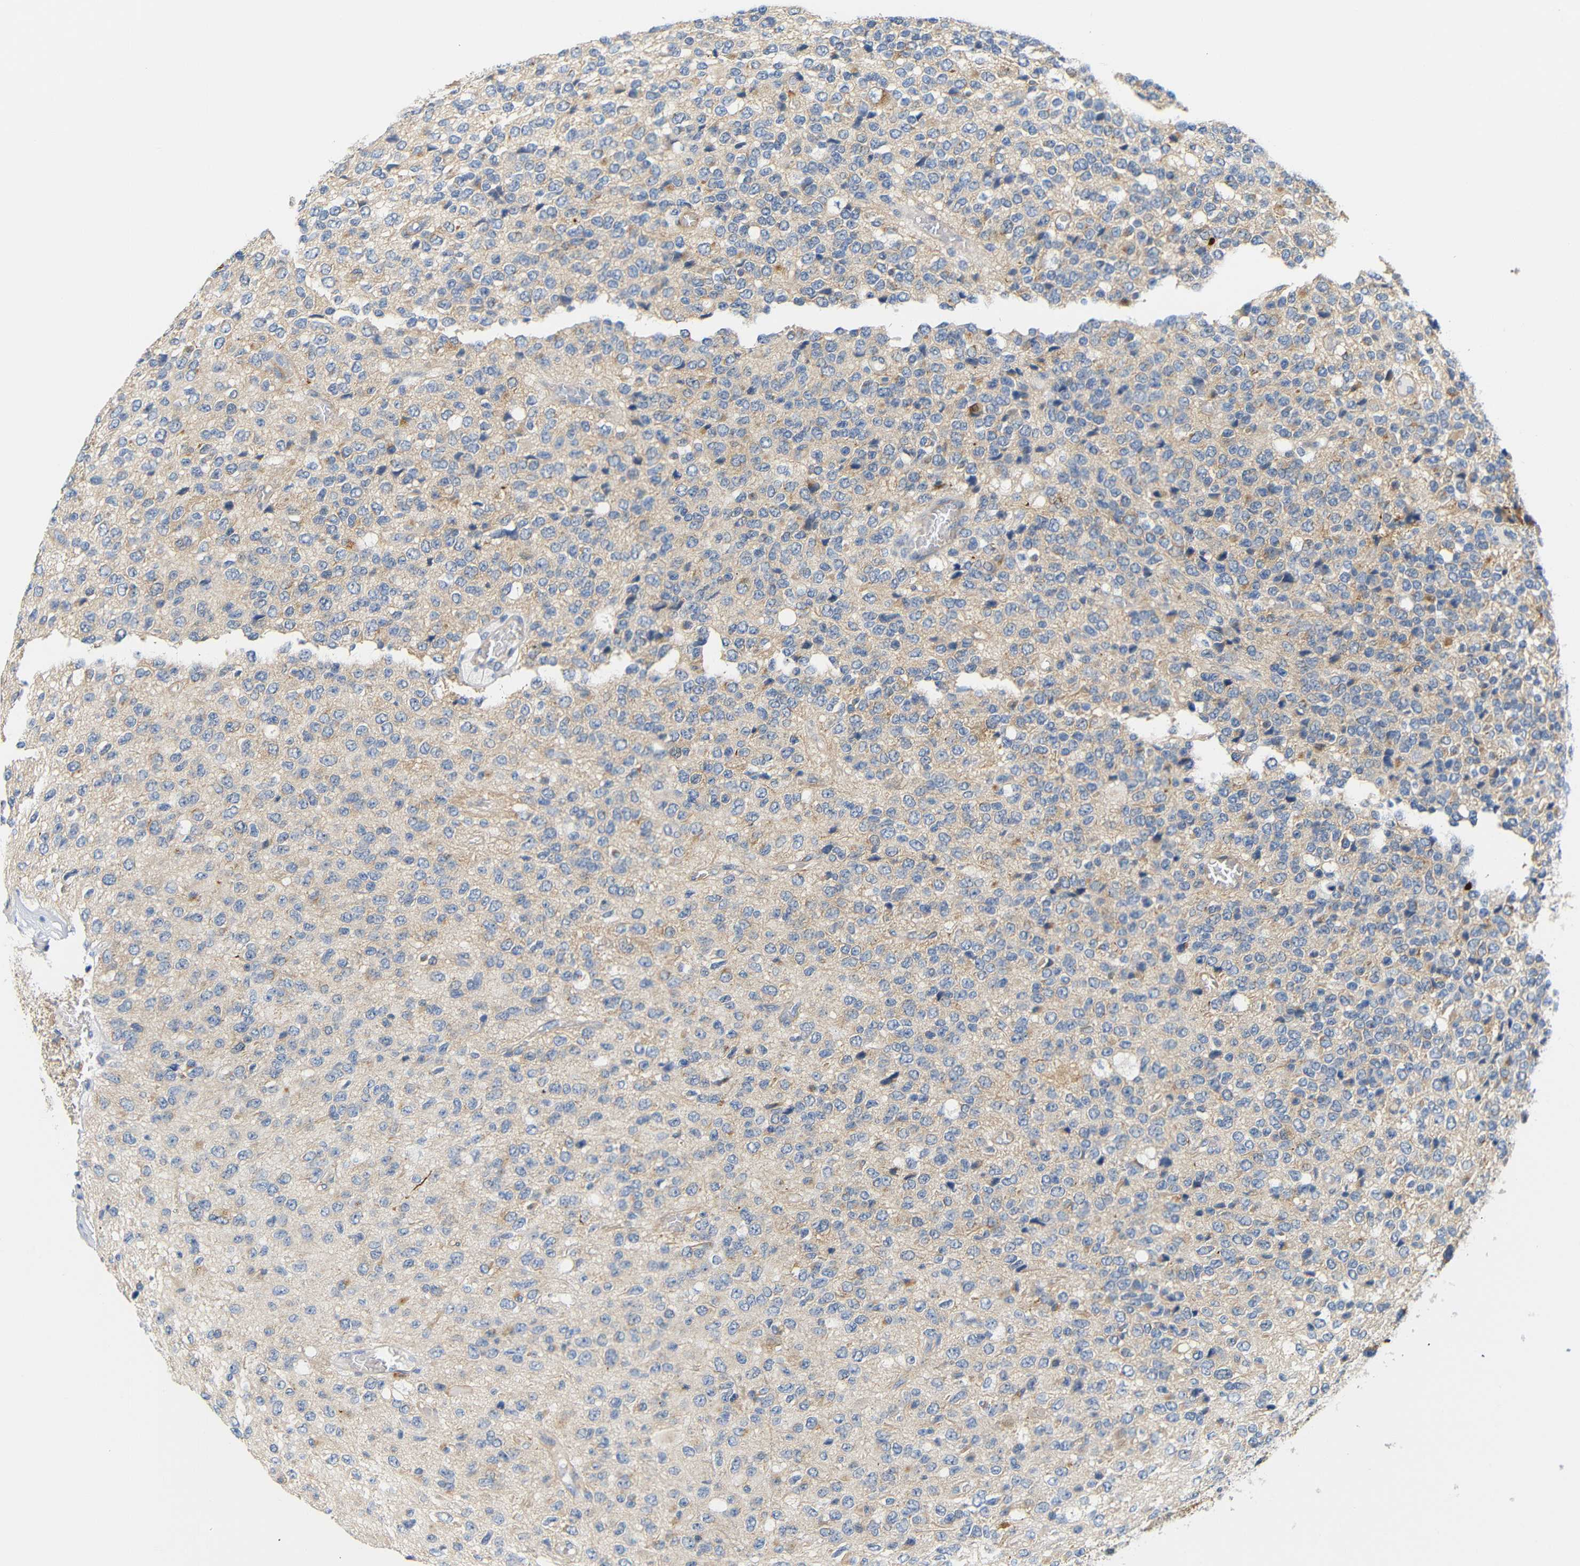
{"staining": {"intensity": "moderate", "quantity": "<25%", "location": "cytoplasmic/membranous"}, "tissue": "glioma", "cell_type": "Tumor cells", "image_type": "cancer", "snomed": [{"axis": "morphology", "description": "Glioma, malignant, High grade"}, {"axis": "topography", "description": "pancreas cauda"}], "caption": "Glioma stained with DAB (3,3'-diaminobenzidine) immunohistochemistry (IHC) reveals low levels of moderate cytoplasmic/membranous positivity in about <25% of tumor cells.", "gene": "STMN3", "patient": {"sex": "male", "age": 60}}